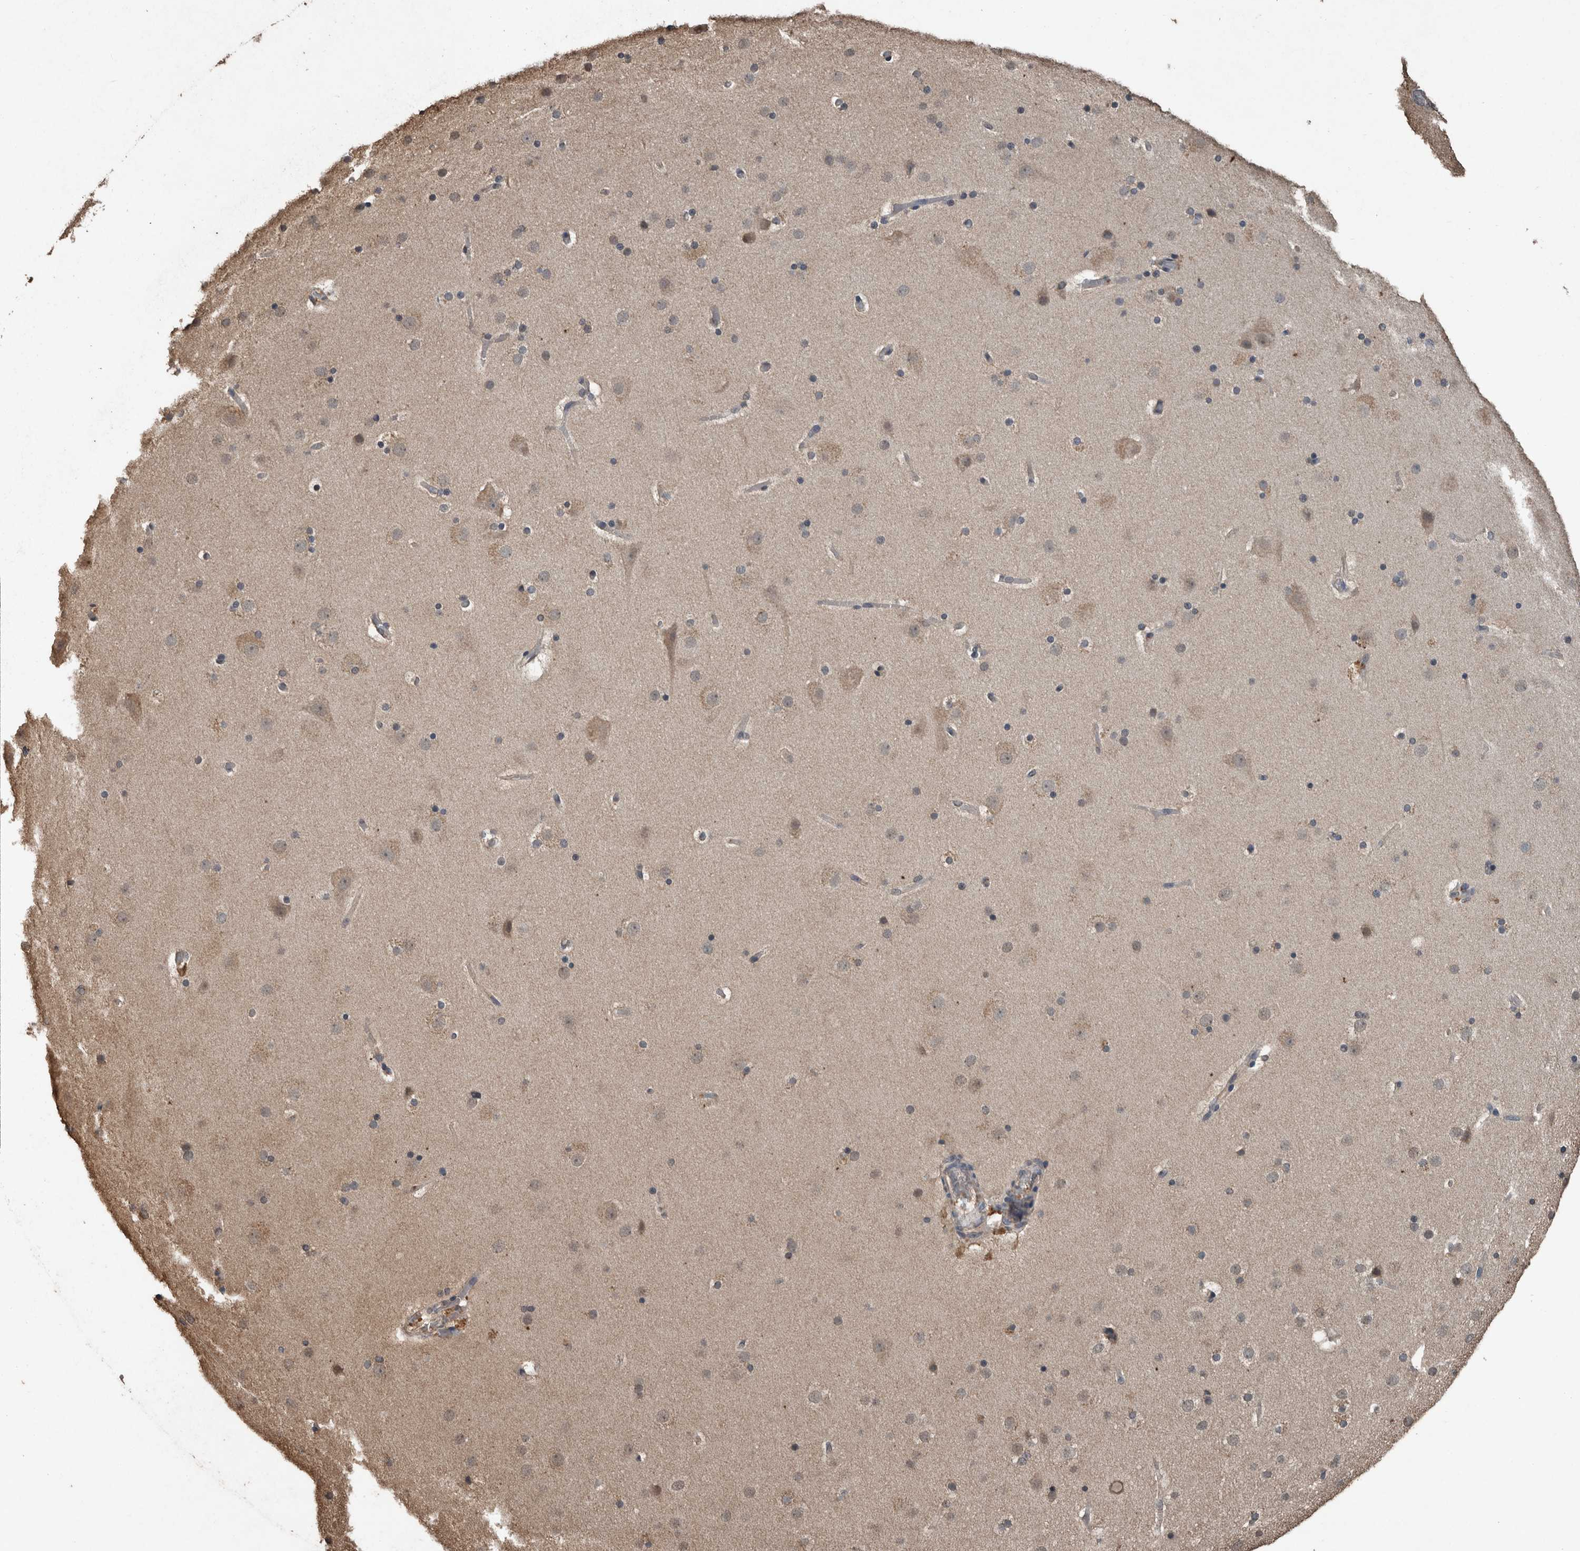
{"staining": {"intensity": "negative", "quantity": "none", "location": "none"}, "tissue": "cerebral cortex", "cell_type": "Endothelial cells", "image_type": "normal", "snomed": [{"axis": "morphology", "description": "Normal tissue, NOS"}, {"axis": "topography", "description": "Cerebral cortex"}], "caption": "A high-resolution image shows immunohistochemistry staining of benign cerebral cortex, which demonstrates no significant positivity in endothelial cells.", "gene": "FGFRL1", "patient": {"sex": "male", "age": 57}}